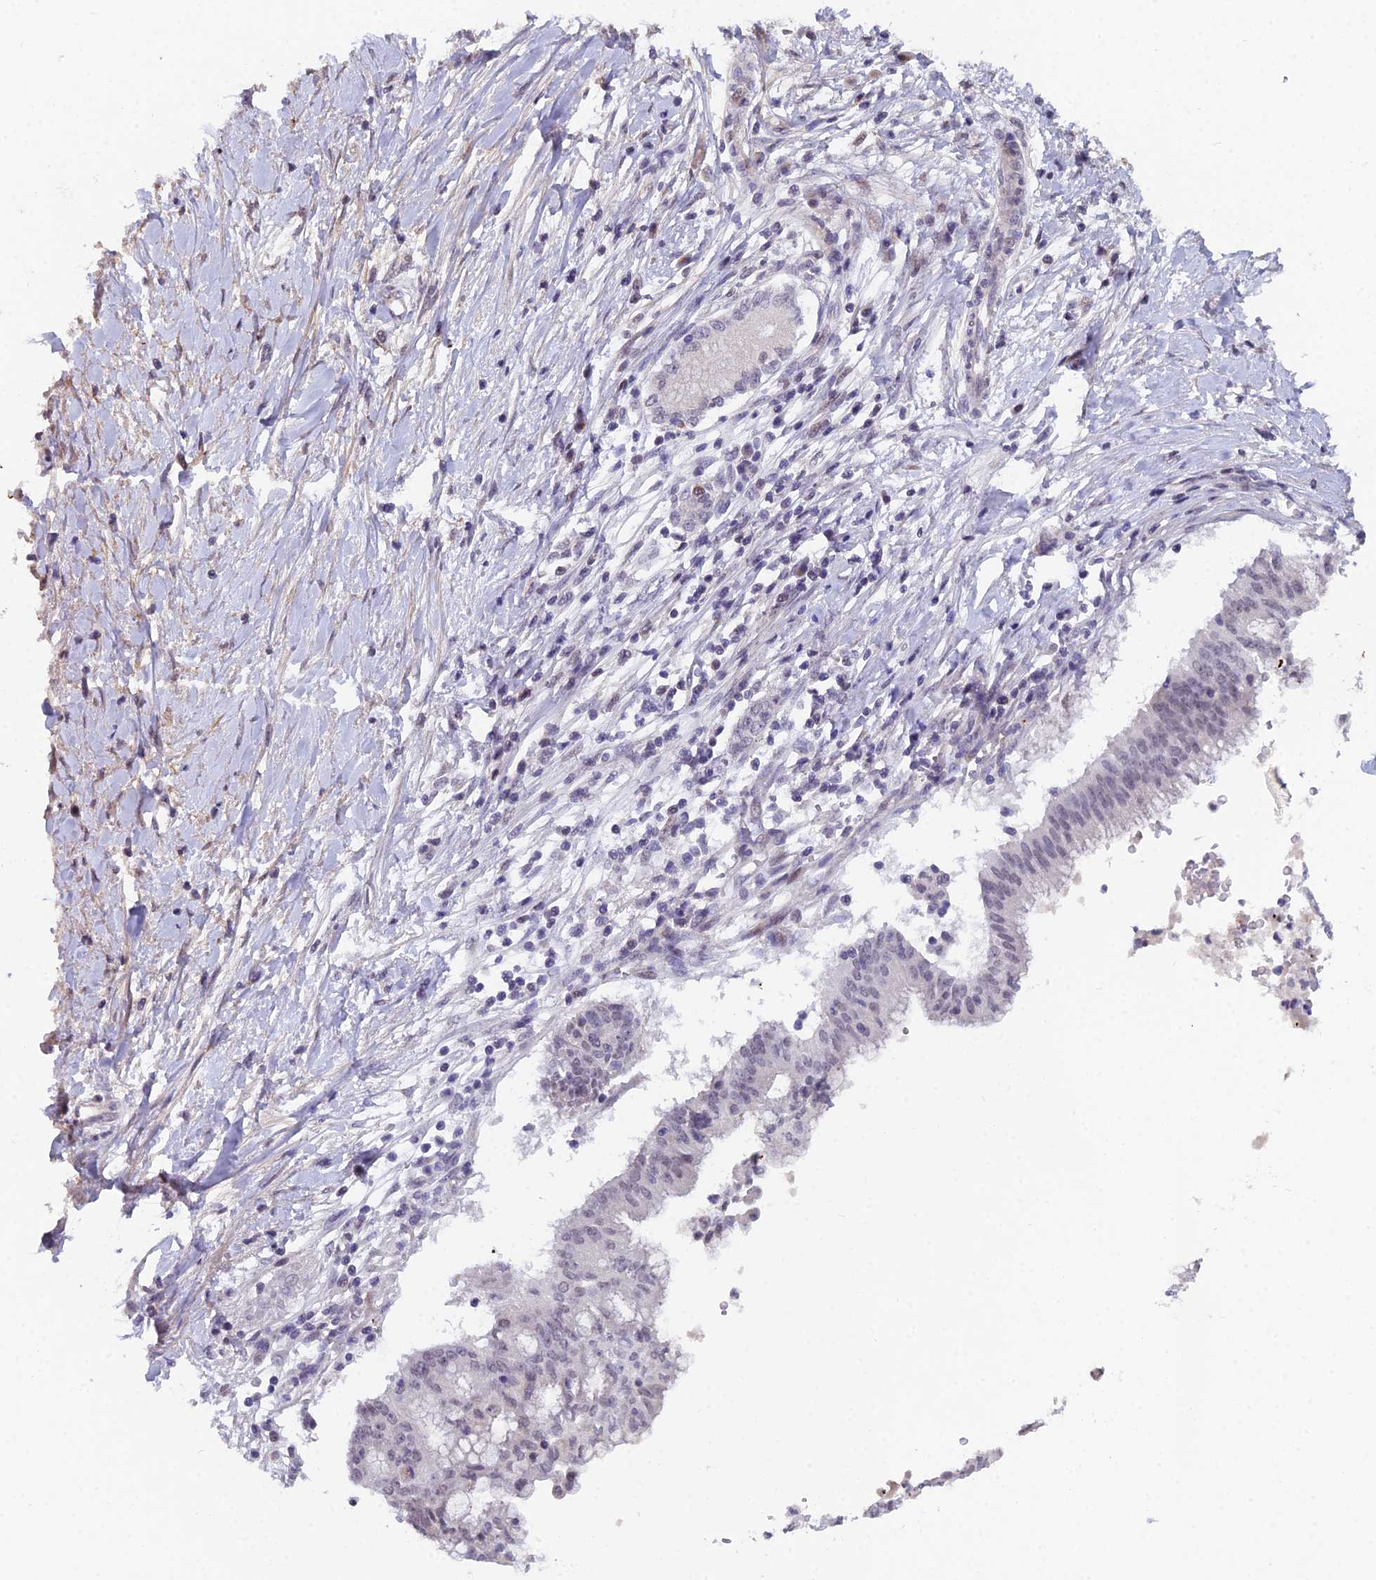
{"staining": {"intensity": "negative", "quantity": "none", "location": "none"}, "tissue": "pancreatic cancer", "cell_type": "Tumor cells", "image_type": "cancer", "snomed": [{"axis": "morphology", "description": "Adenocarcinoma, NOS"}, {"axis": "topography", "description": "Pancreas"}], "caption": "Immunohistochemistry (IHC) of adenocarcinoma (pancreatic) demonstrates no expression in tumor cells.", "gene": "XKR9", "patient": {"sex": "male", "age": 68}}